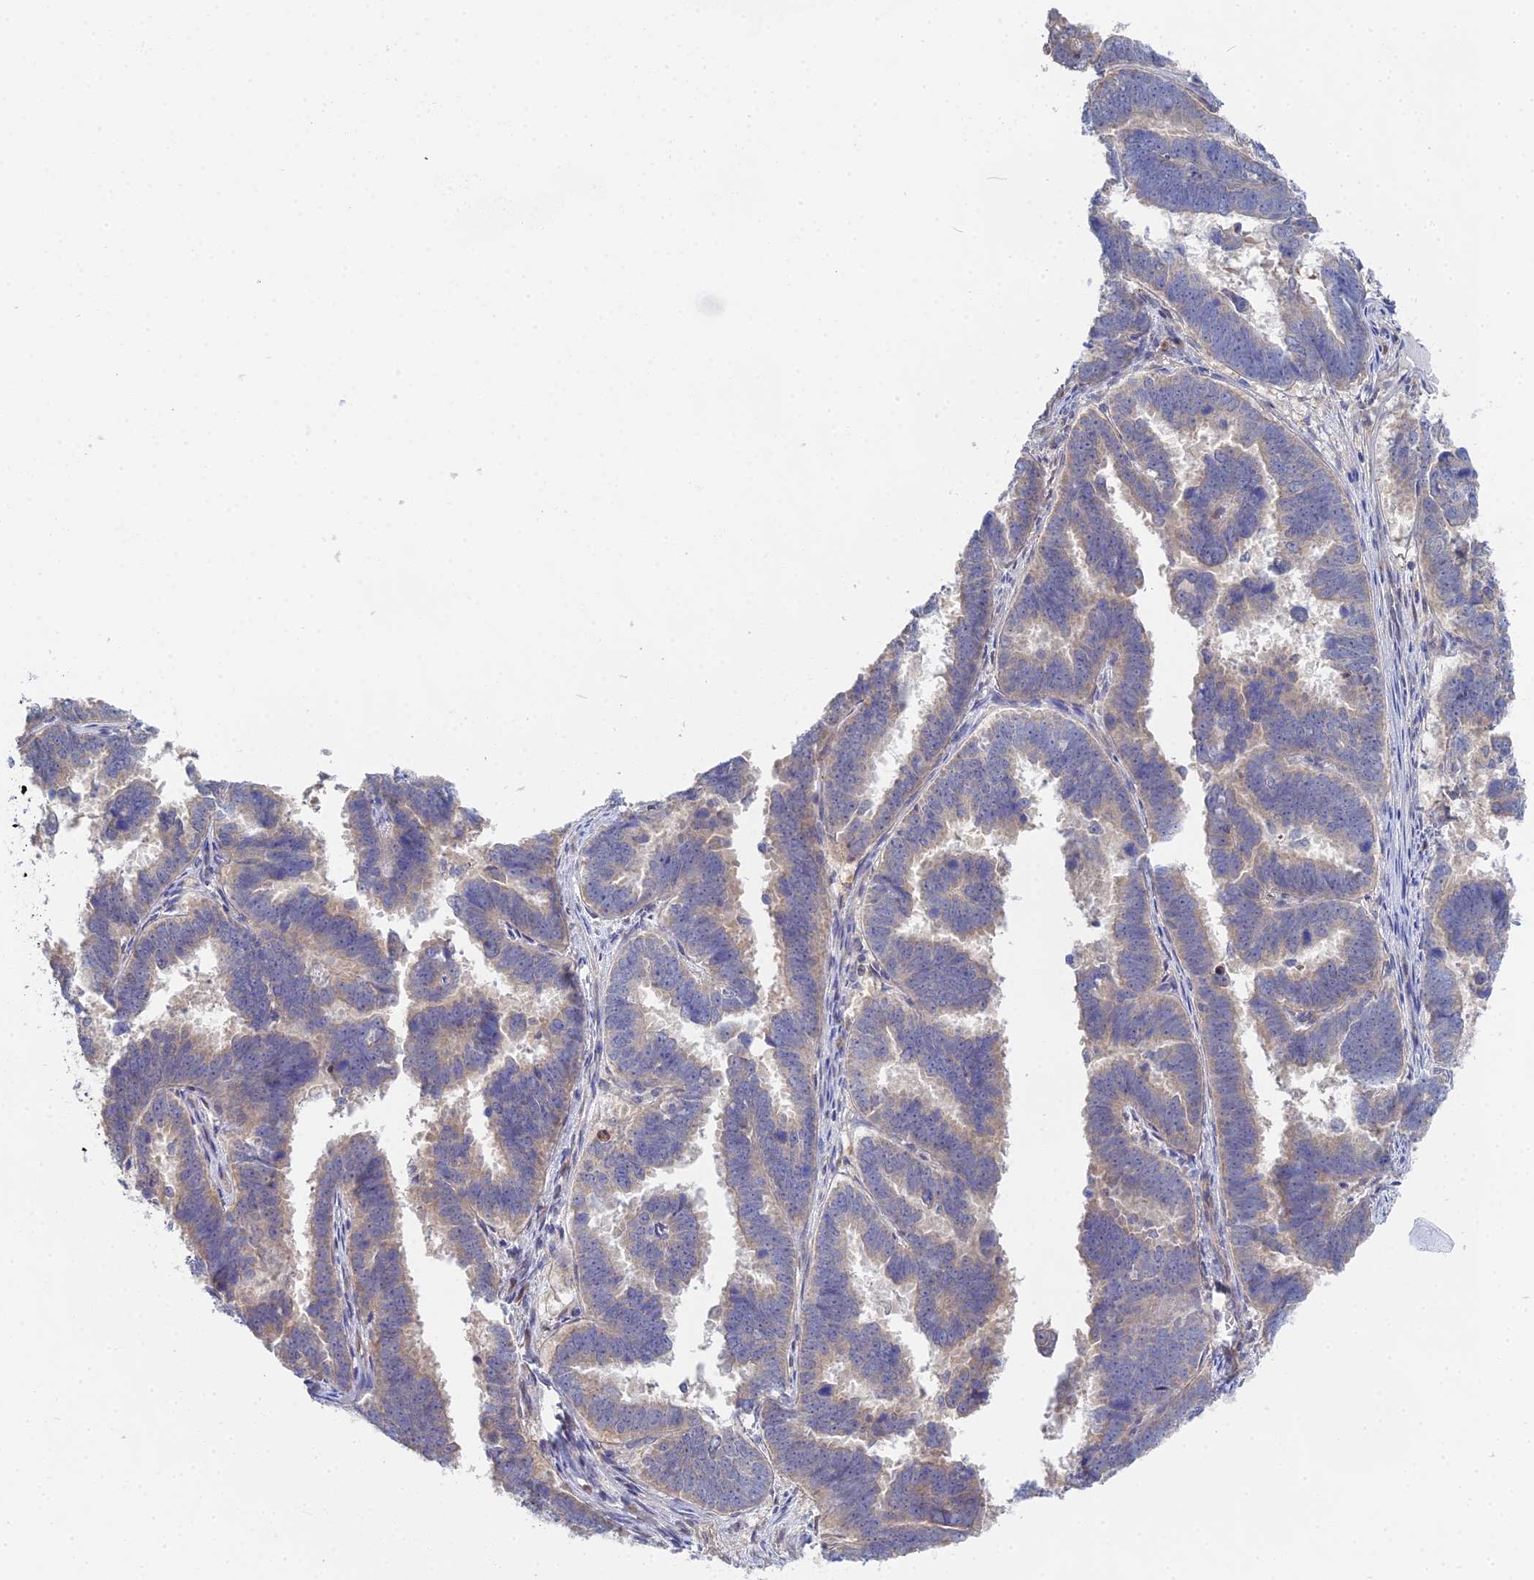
{"staining": {"intensity": "weak", "quantity": "<25%", "location": "cytoplasmic/membranous"}, "tissue": "endometrial cancer", "cell_type": "Tumor cells", "image_type": "cancer", "snomed": [{"axis": "morphology", "description": "Adenocarcinoma, NOS"}, {"axis": "topography", "description": "Endometrium"}], "caption": "Photomicrograph shows no protein positivity in tumor cells of endometrial cancer (adenocarcinoma) tissue.", "gene": "DNAH14", "patient": {"sex": "female", "age": 75}}